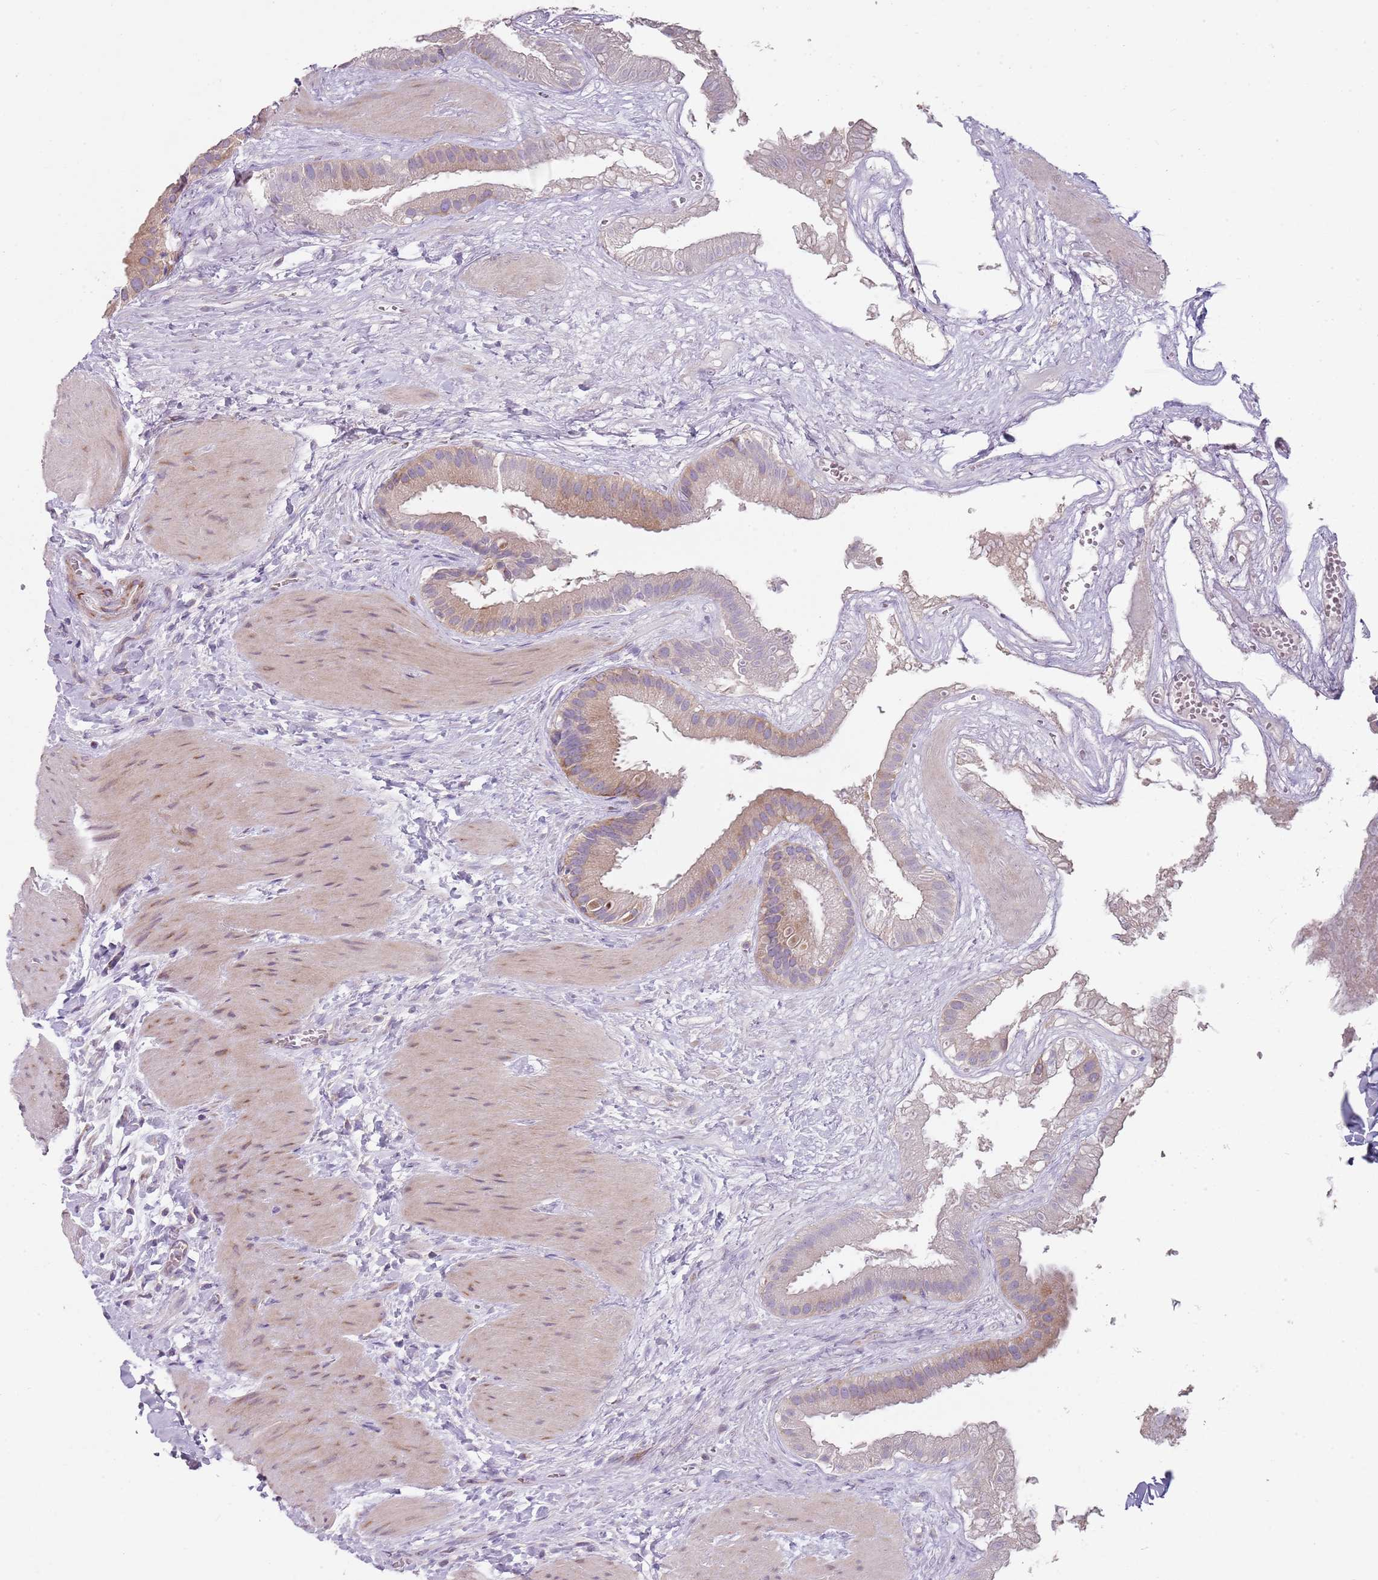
{"staining": {"intensity": "moderate", "quantity": "25%-75%", "location": "cytoplasmic/membranous"}, "tissue": "gallbladder", "cell_type": "Glandular cells", "image_type": "normal", "snomed": [{"axis": "morphology", "description": "Normal tissue, NOS"}, {"axis": "topography", "description": "Gallbladder"}], "caption": "A micrograph of human gallbladder stained for a protein shows moderate cytoplasmic/membranous brown staining in glandular cells. Nuclei are stained in blue.", "gene": "ZNF583", "patient": {"sex": "male", "age": 55}}